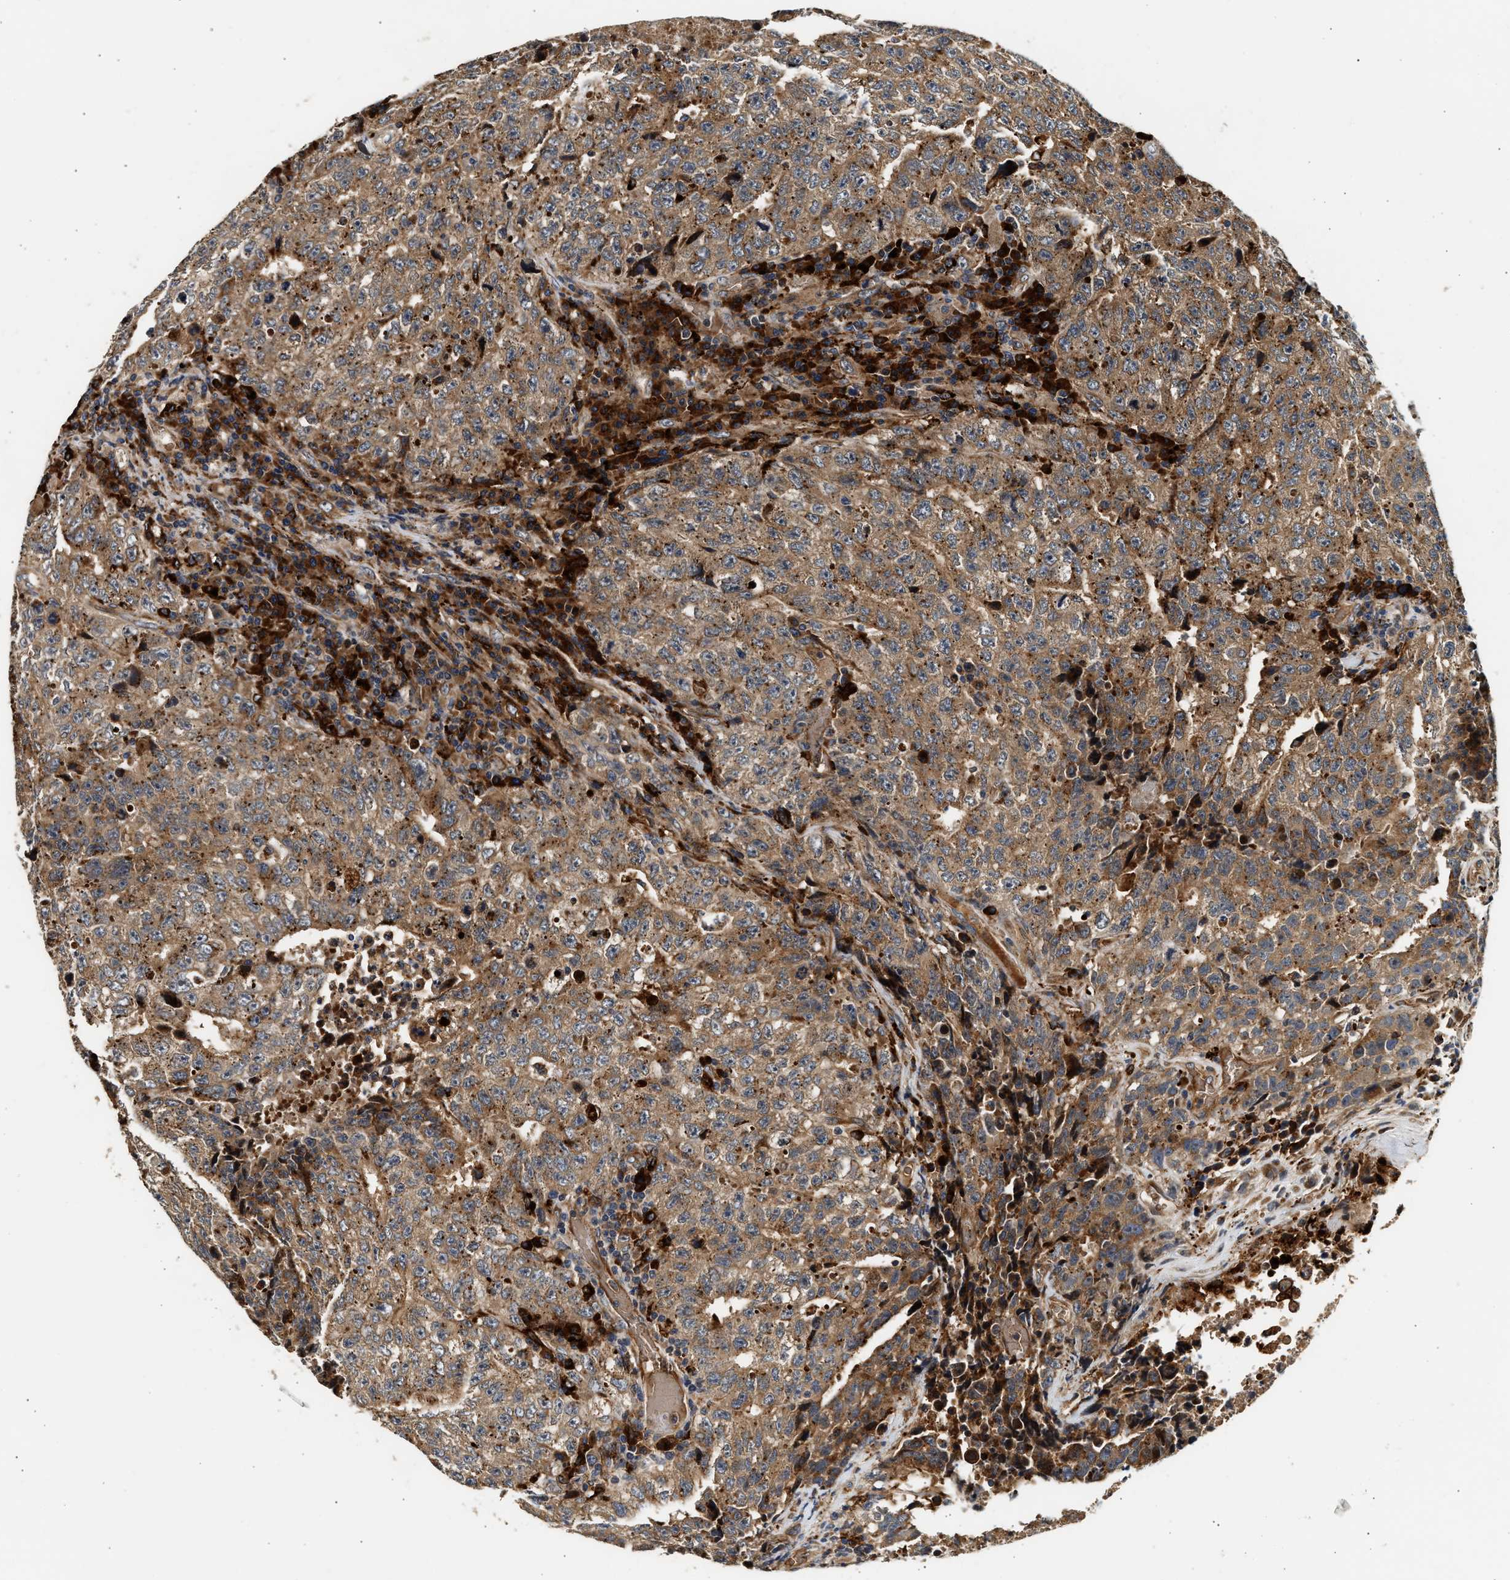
{"staining": {"intensity": "moderate", "quantity": ">75%", "location": "cytoplasmic/membranous"}, "tissue": "testis cancer", "cell_type": "Tumor cells", "image_type": "cancer", "snomed": [{"axis": "morphology", "description": "Necrosis, NOS"}, {"axis": "morphology", "description": "Carcinoma, Embryonal, NOS"}, {"axis": "topography", "description": "Testis"}], "caption": "A medium amount of moderate cytoplasmic/membranous positivity is identified in approximately >75% of tumor cells in embryonal carcinoma (testis) tissue.", "gene": "PLD3", "patient": {"sex": "male", "age": 19}}